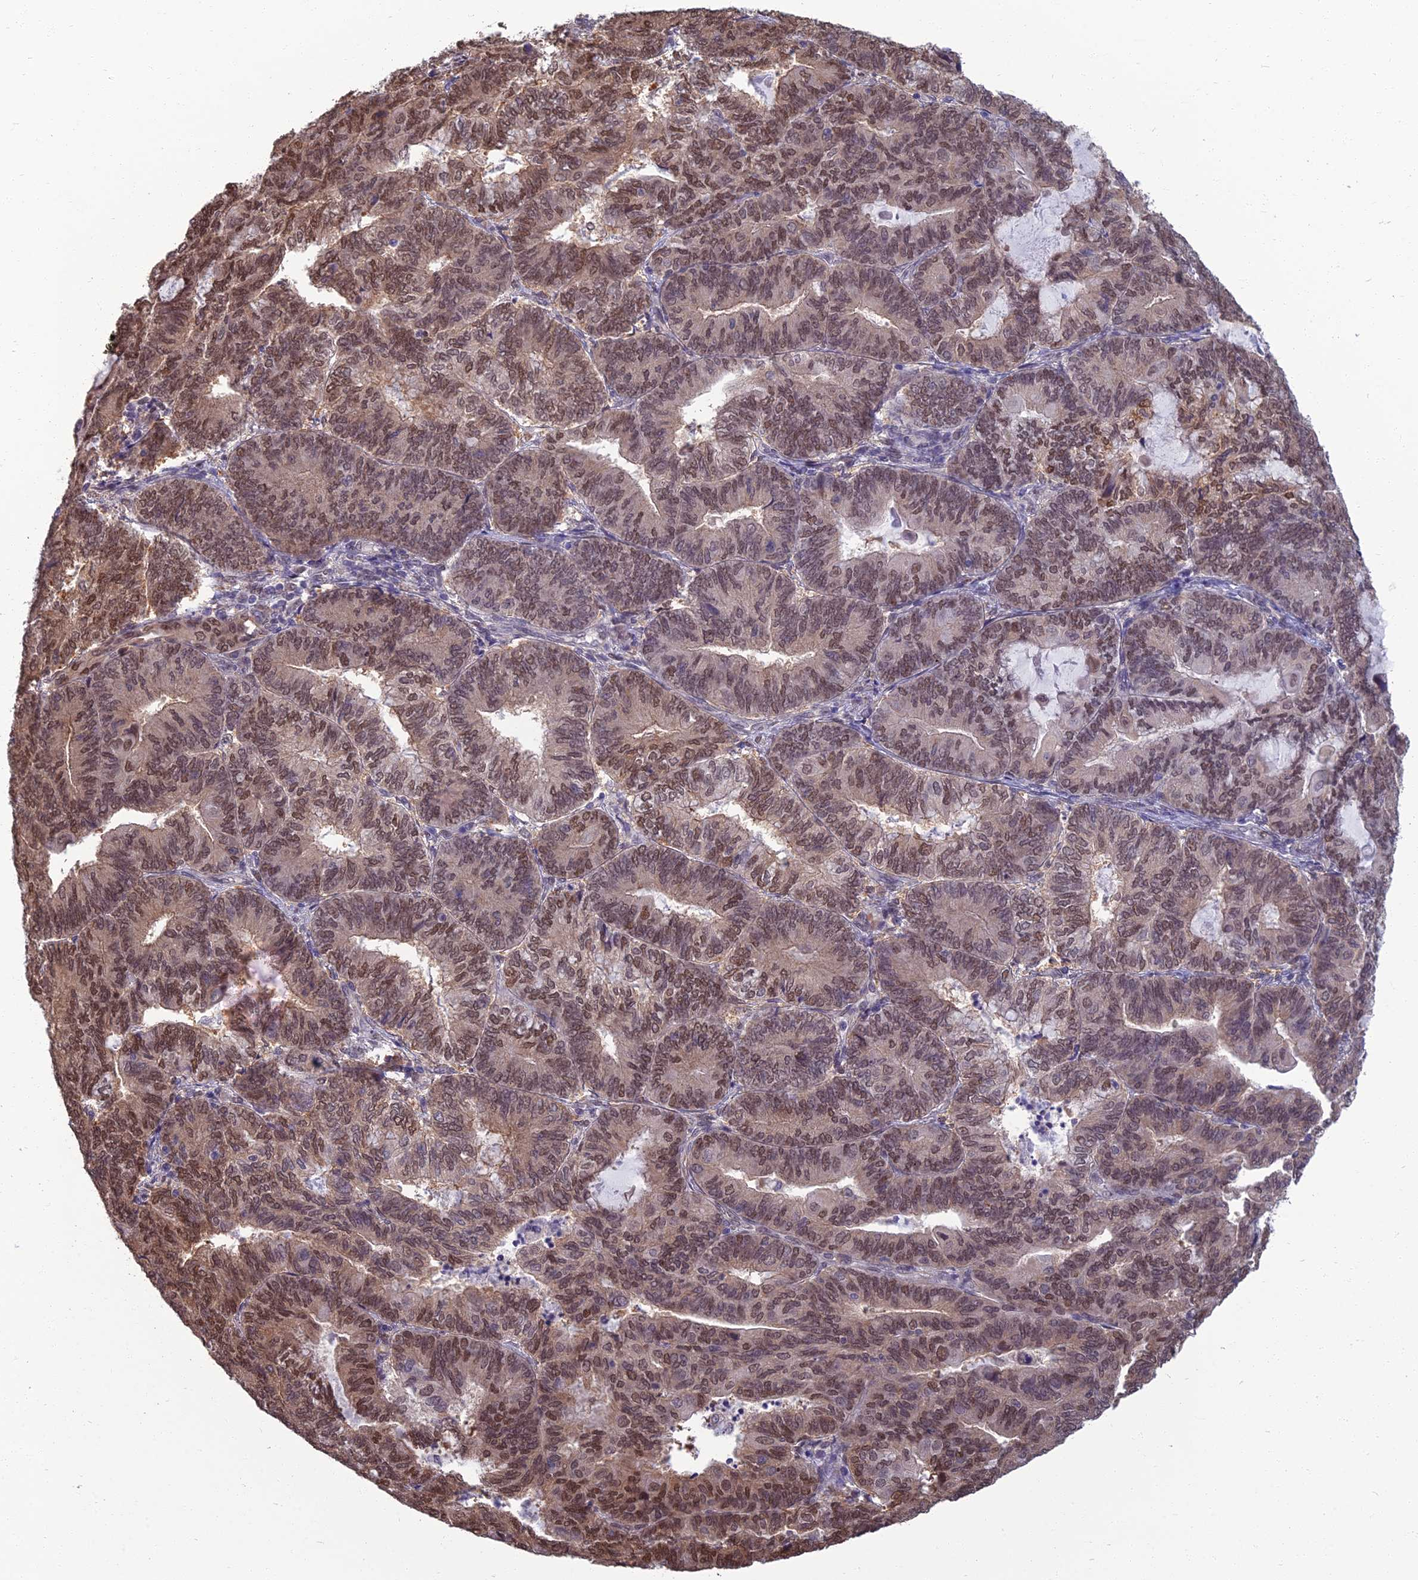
{"staining": {"intensity": "moderate", "quantity": ">75%", "location": "nuclear"}, "tissue": "endometrial cancer", "cell_type": "Tumor cells", "image_type": "cancer", "snomed": [{"axis": "morphology", "description": "Adenocarcinoma, NOS"}, {"axis": "topography", "description": "Endometrium"}], "caption": "A photomicrograph of endometrial cancer (adenocarcinoma) stained for a protein displays moderate nuclear brown staining in tumor cells.", "gene": "NR4A3", "patient": {"sex": "female", "age": 81}}